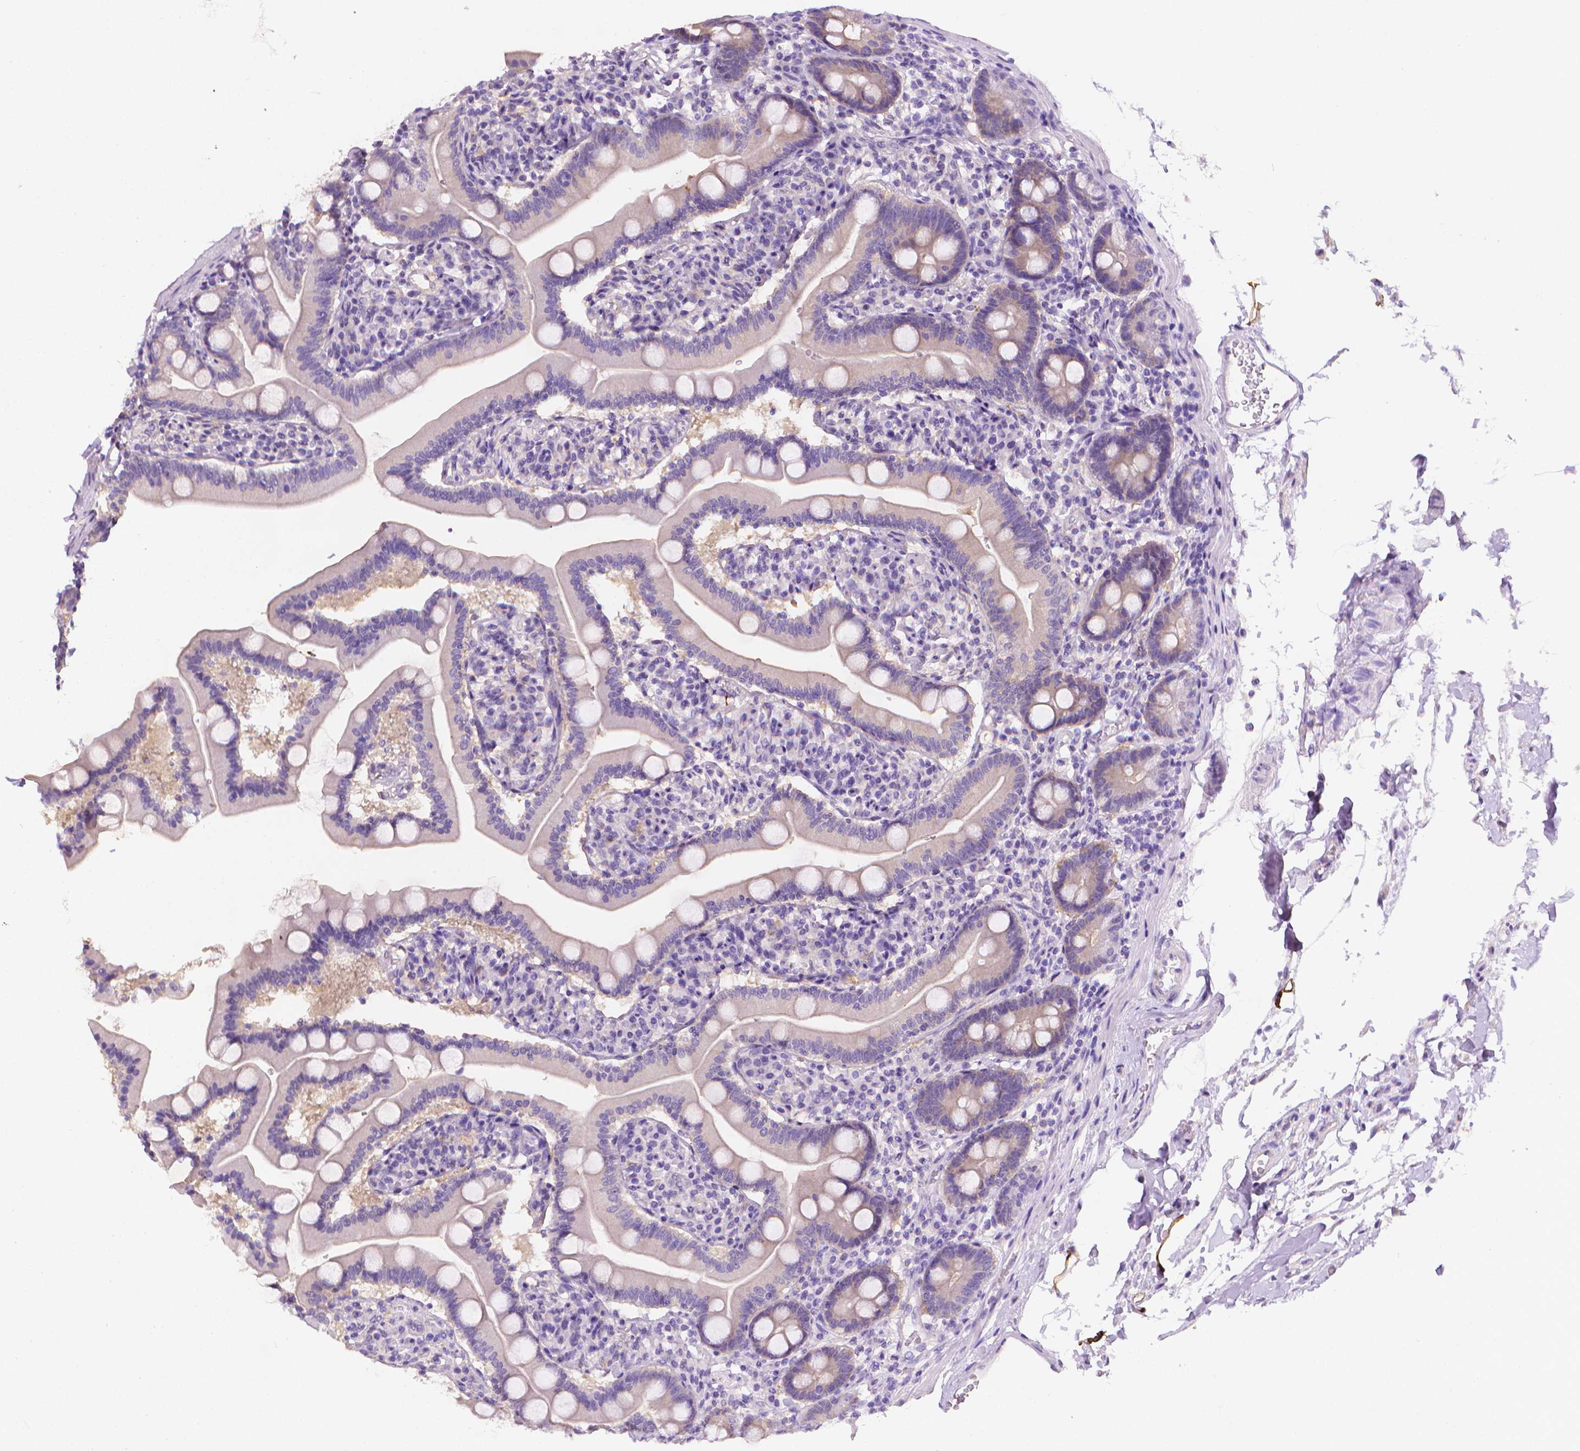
{"staining": {"intensity": "negative", "quantity": "none", "location": "none"}, "tissue": "duodenum", "cell_type": "Glandular cells", "image_type": "normal", "snomed": [{"axis": "morphology", "description": "Normal tissue, NOS"}, {"axis": "topography", "description": "Duodenum"}], "caption": "Image shows no protein expression in glandular cells of benign duodenum.", "gene": "FASN", "patient": {"sex": "female", "age": 67}}